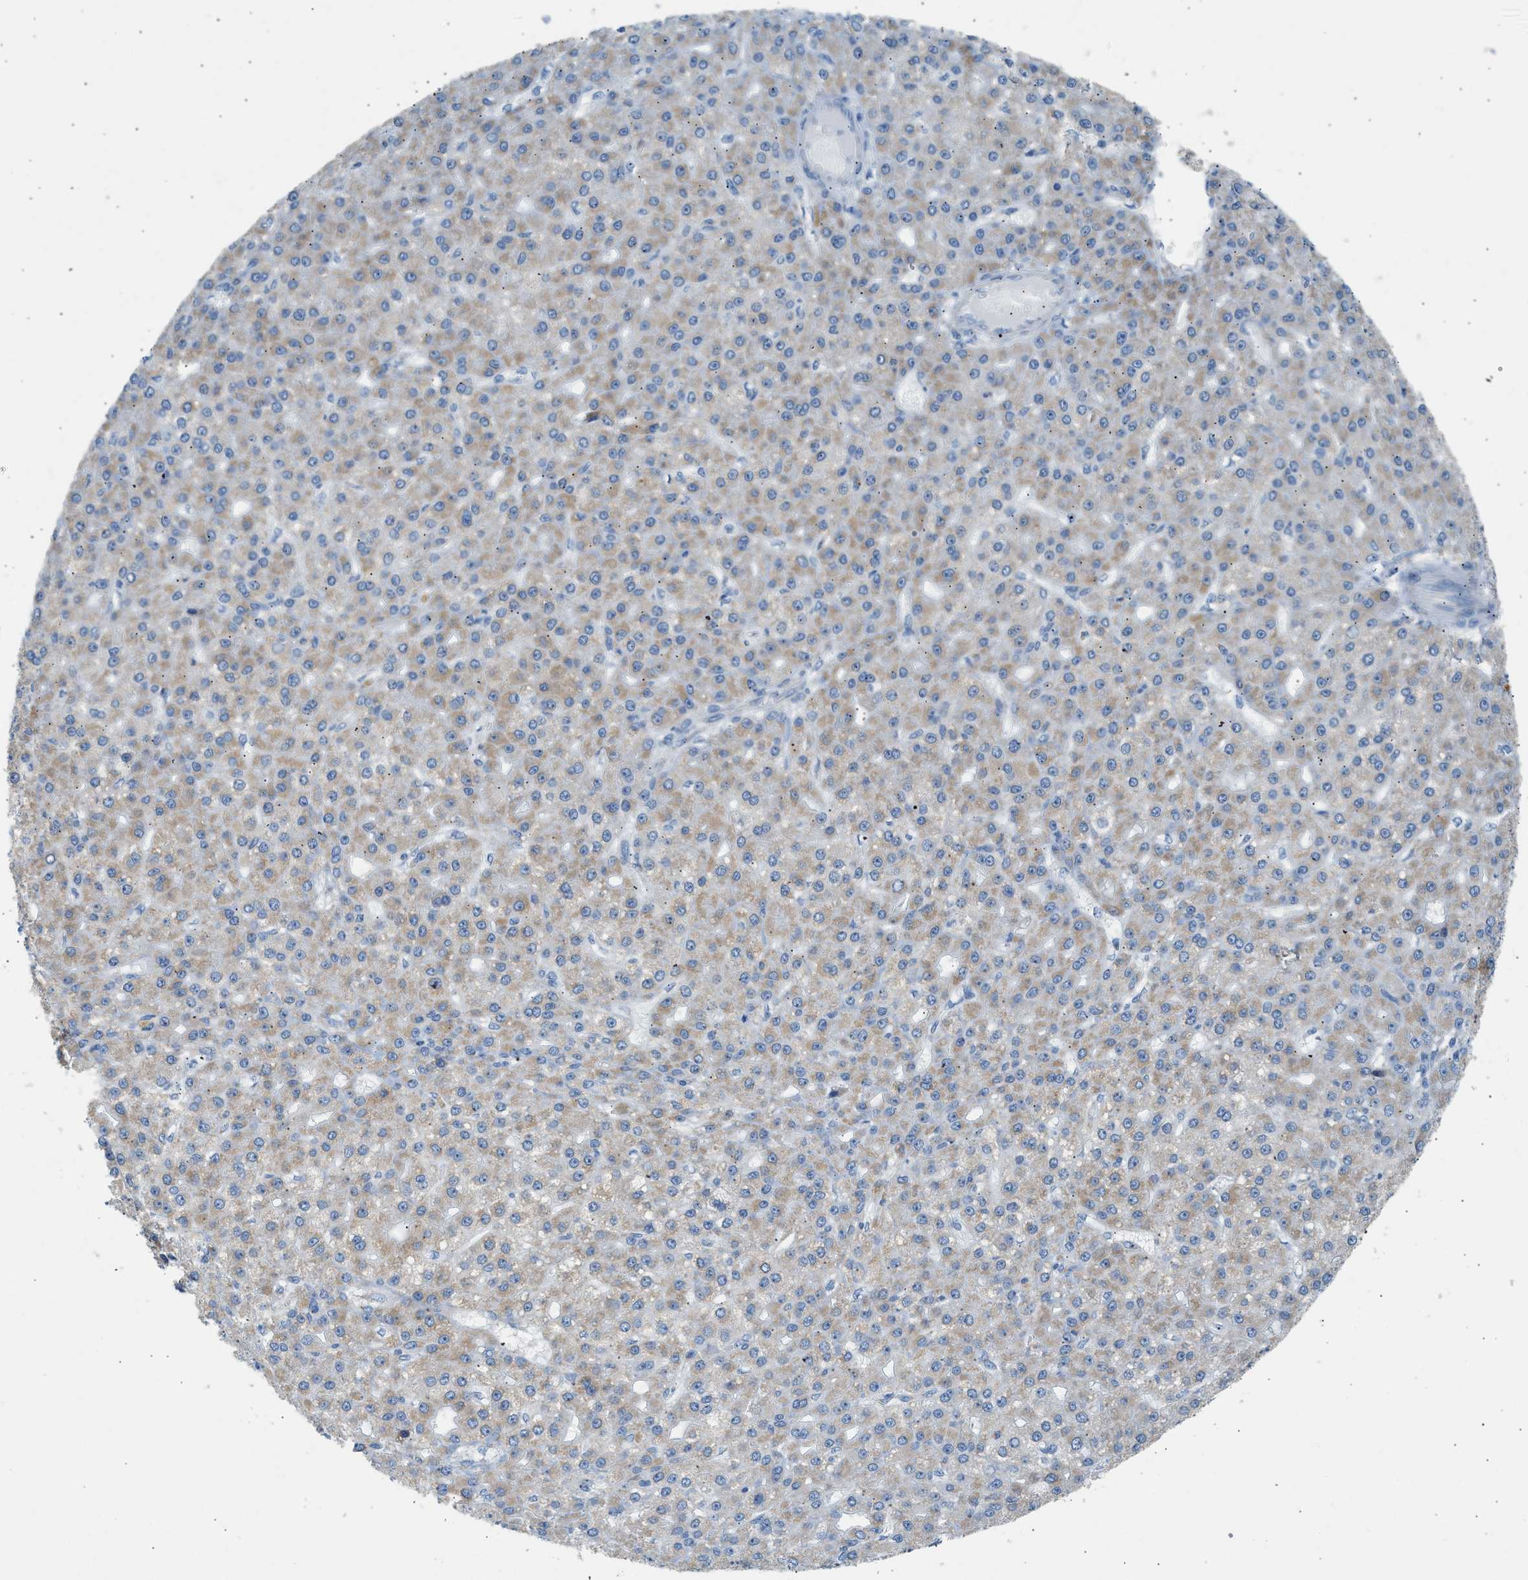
{"staining": {"intensity": "weak", "quantity": ">75%", "location": "cytoplasmic/membranous"}, "tissue": "liver cancer", "cell_type": "Tumor cells", "image_type": "cancer", "snomed": [{"axis": "morphology", "description": "Carcinoma, Hepatocellular, NOS"}, {"axis": "topography", "description": "Liver"}], "caption": "Tumor cells exhibit weak cytoplasmic/membranous positivity in about >75% of cells in hepatocellular carcinoma (liver).", "gene": "NDUFS8", "patient": {"sex": "male", "age": 67}}